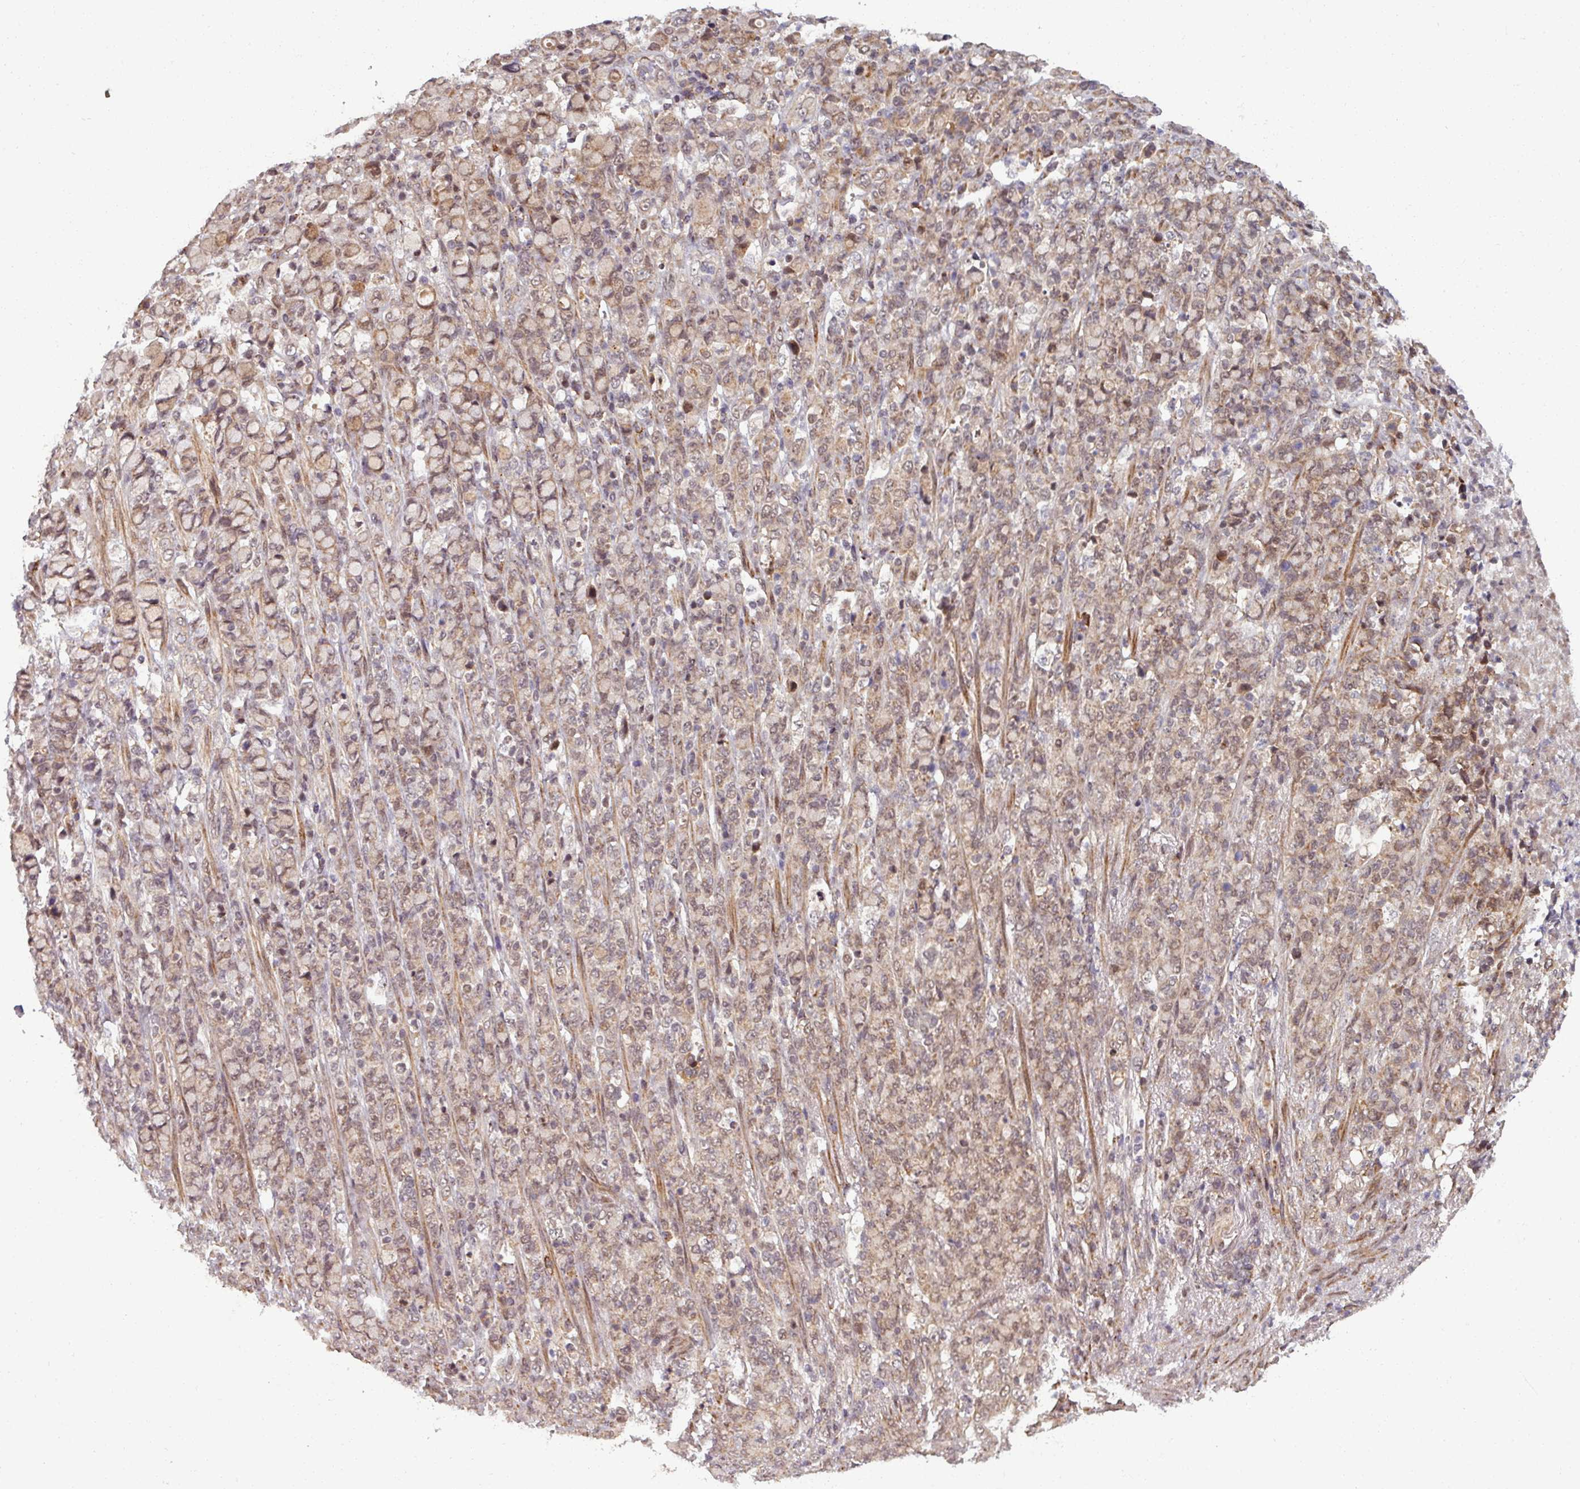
{"staining": {"intensity": "weak", "quantity": "25%-75%", "location": "cytoplasmic/membranous,nuclear"}, "tissue": "stomach cancer", "cell_type": "Tumor cells", "image_type": "cancer", "snomed": [{"axis": "morphology", "description": "Normal tissue, NOS"}, {"axis": "morphology", "description": "Adenocarcinoma, NOS"}, {"axis": "topography", "description": "Stomach"}], "caption": "Stomach cancer stained with IHC shows weak cytoplasmic/membranous and nuclear positivity in approximately 25%-75% of tumor cells. The staining is performed using DAB brown chromogen to label protein expression. The nuclei are counter-stained blue using hematoxylin.", "gene": "SWI5", "patient": {"sex": "female", "age": 79}}